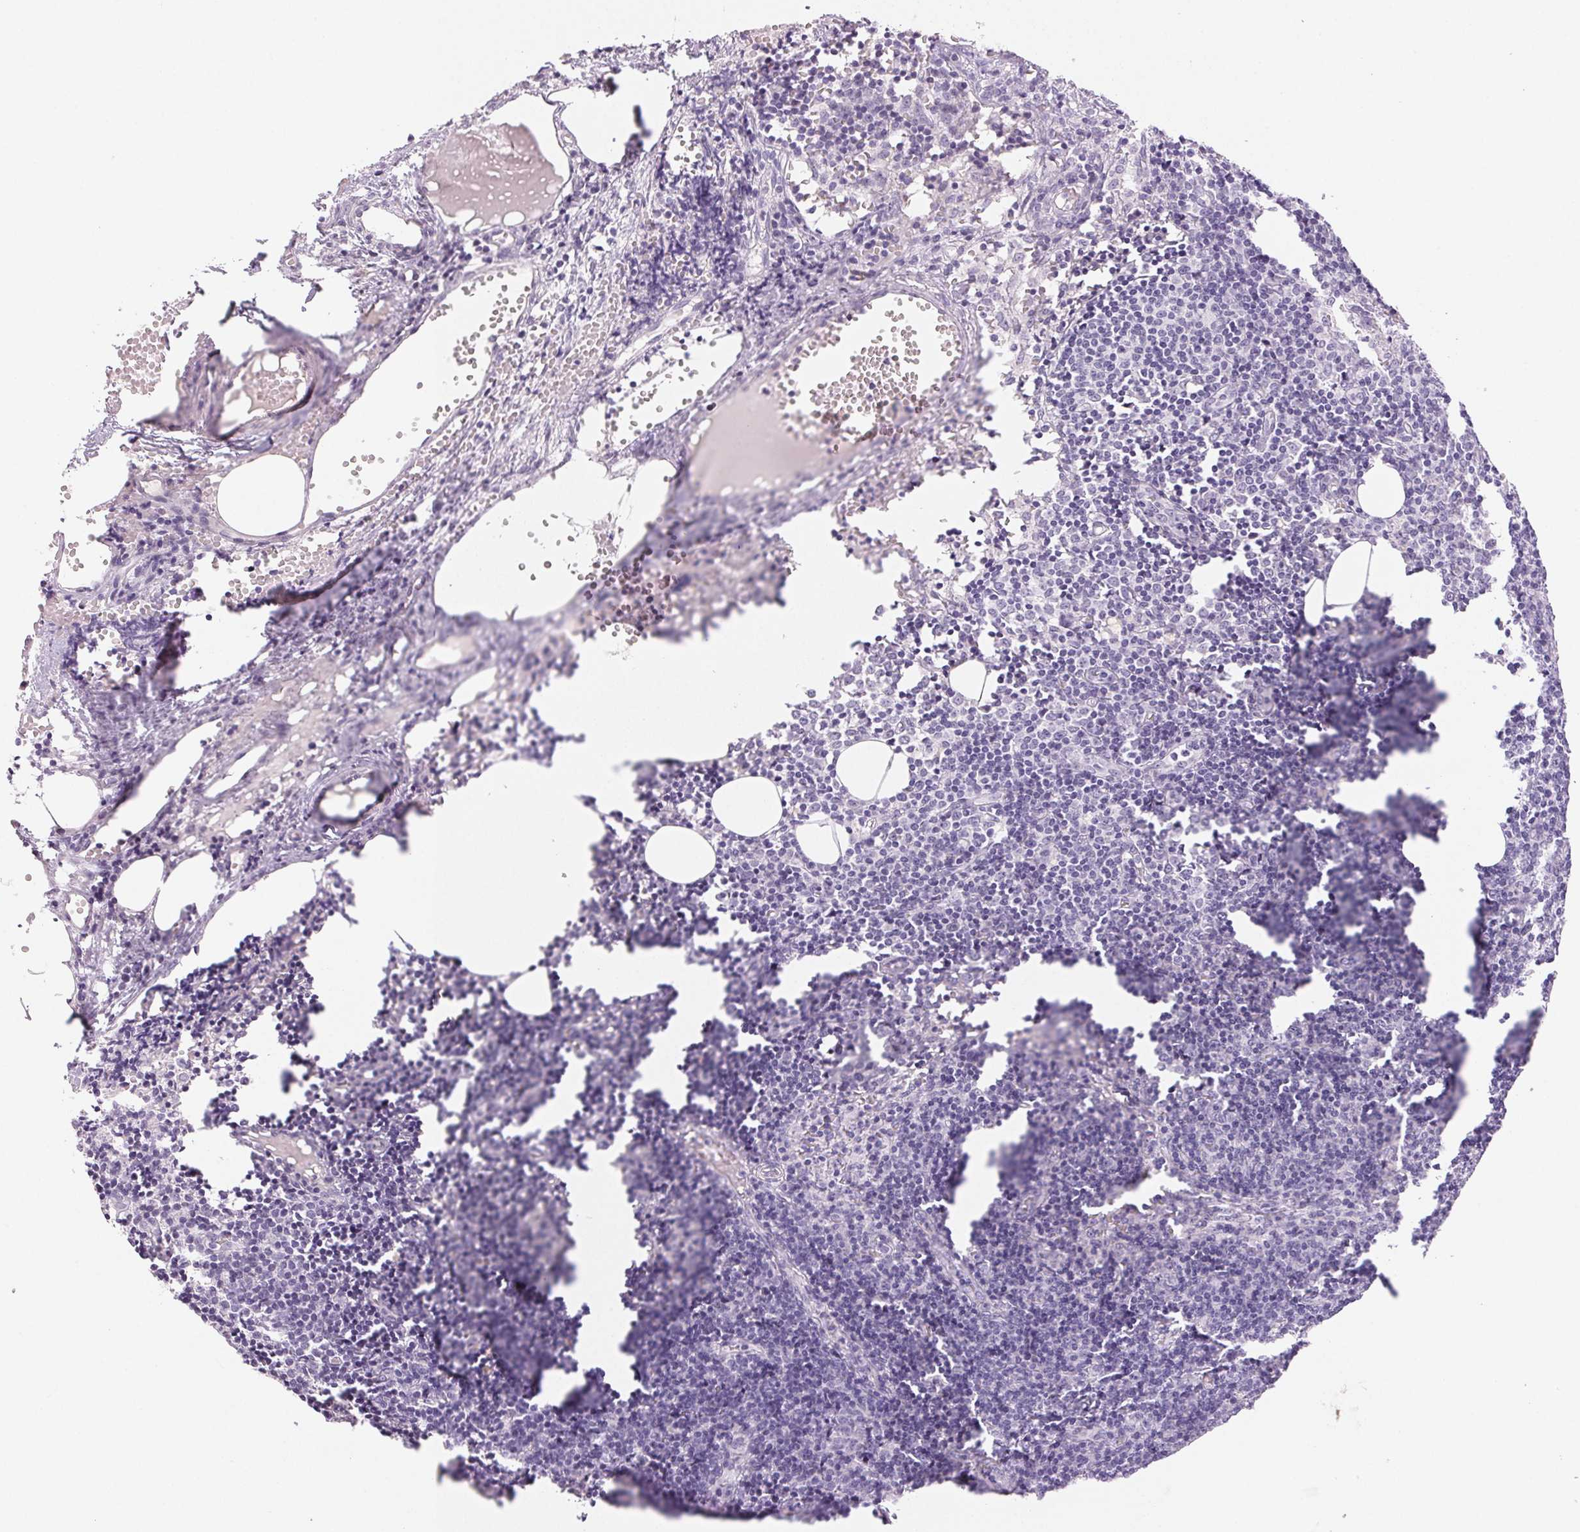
{"staining": {"intensity": "negative", "quantity": "none", "location": "none"}, "tissue": "lymph node", "cell_type": "Germinal center cells", "image_type": "normal", "snomed": [{"axis": "morphology", "description": "Normal tissue, NOS"}, {"axis": "topography", "description": "Lymph node"}], "caption": "The micrograph displays no staining of germinal center cells in normal lymph node.", "gene": "BPIFB2", "patient": {"sex": "female", "age": 41}}